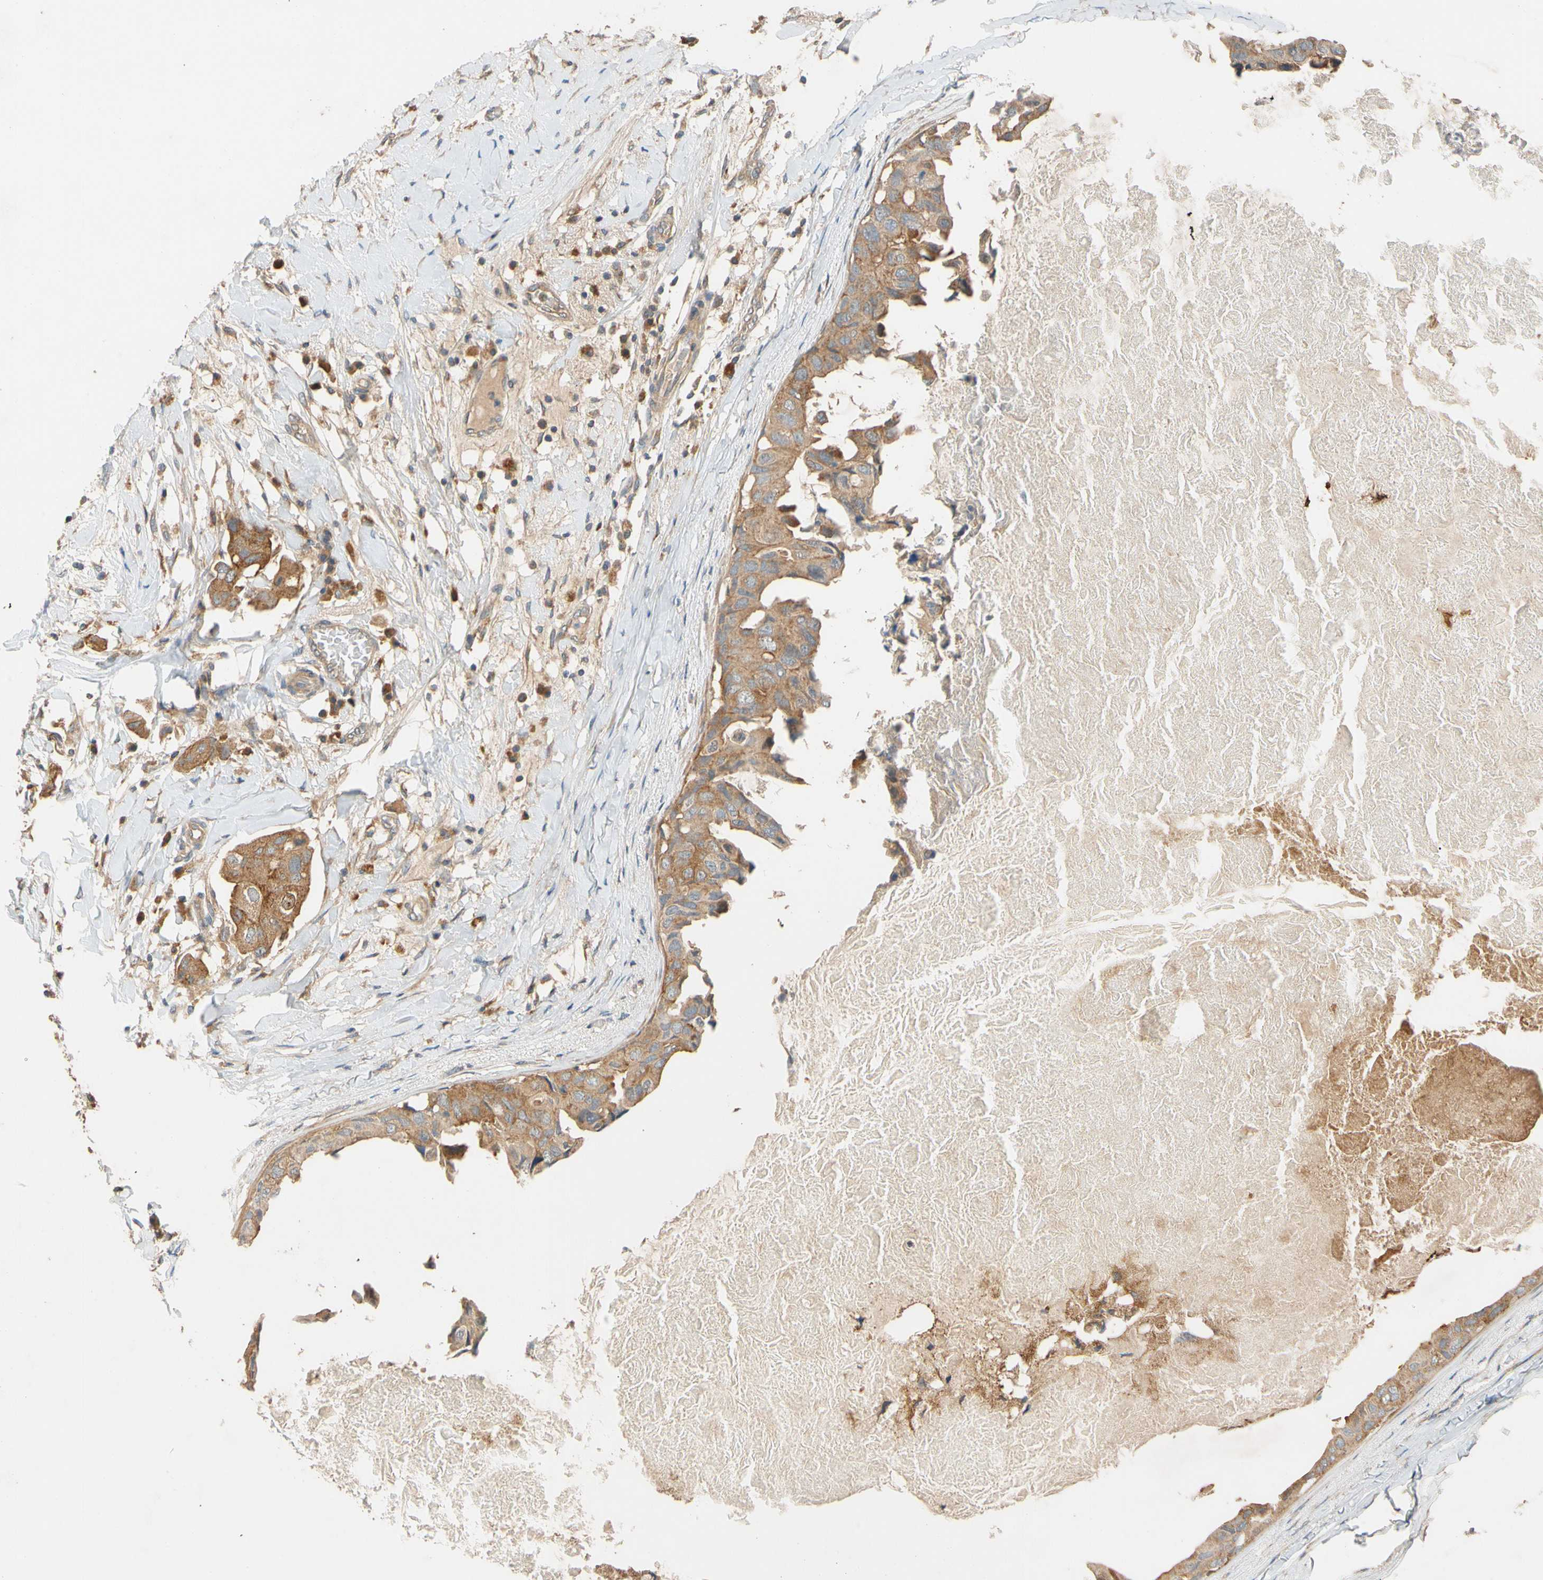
{"staining": {"intensity": "moderate", "quantity": ">75%", "location": "cytoplasmic/membranous"}, "tissue": "breast cancer", "cell_type": "Tumor cells", "image_type": "cancer", "snomed": [{"axis": "morphology", "description": "Duct carcinoma"}, {"axis": "topography", "description": "Breast"}], "caption": "Immunohistochemistry (IHC) photomicrograph of human breast cancer (invasive ductal carcinoma) stained for a protein (brown), which shows medium levels of moderate cytoplasmic/membranous staining in about >75% of tumor cells.", "gene": "USP46", "patient": {"sex": "female", "age": 40}}